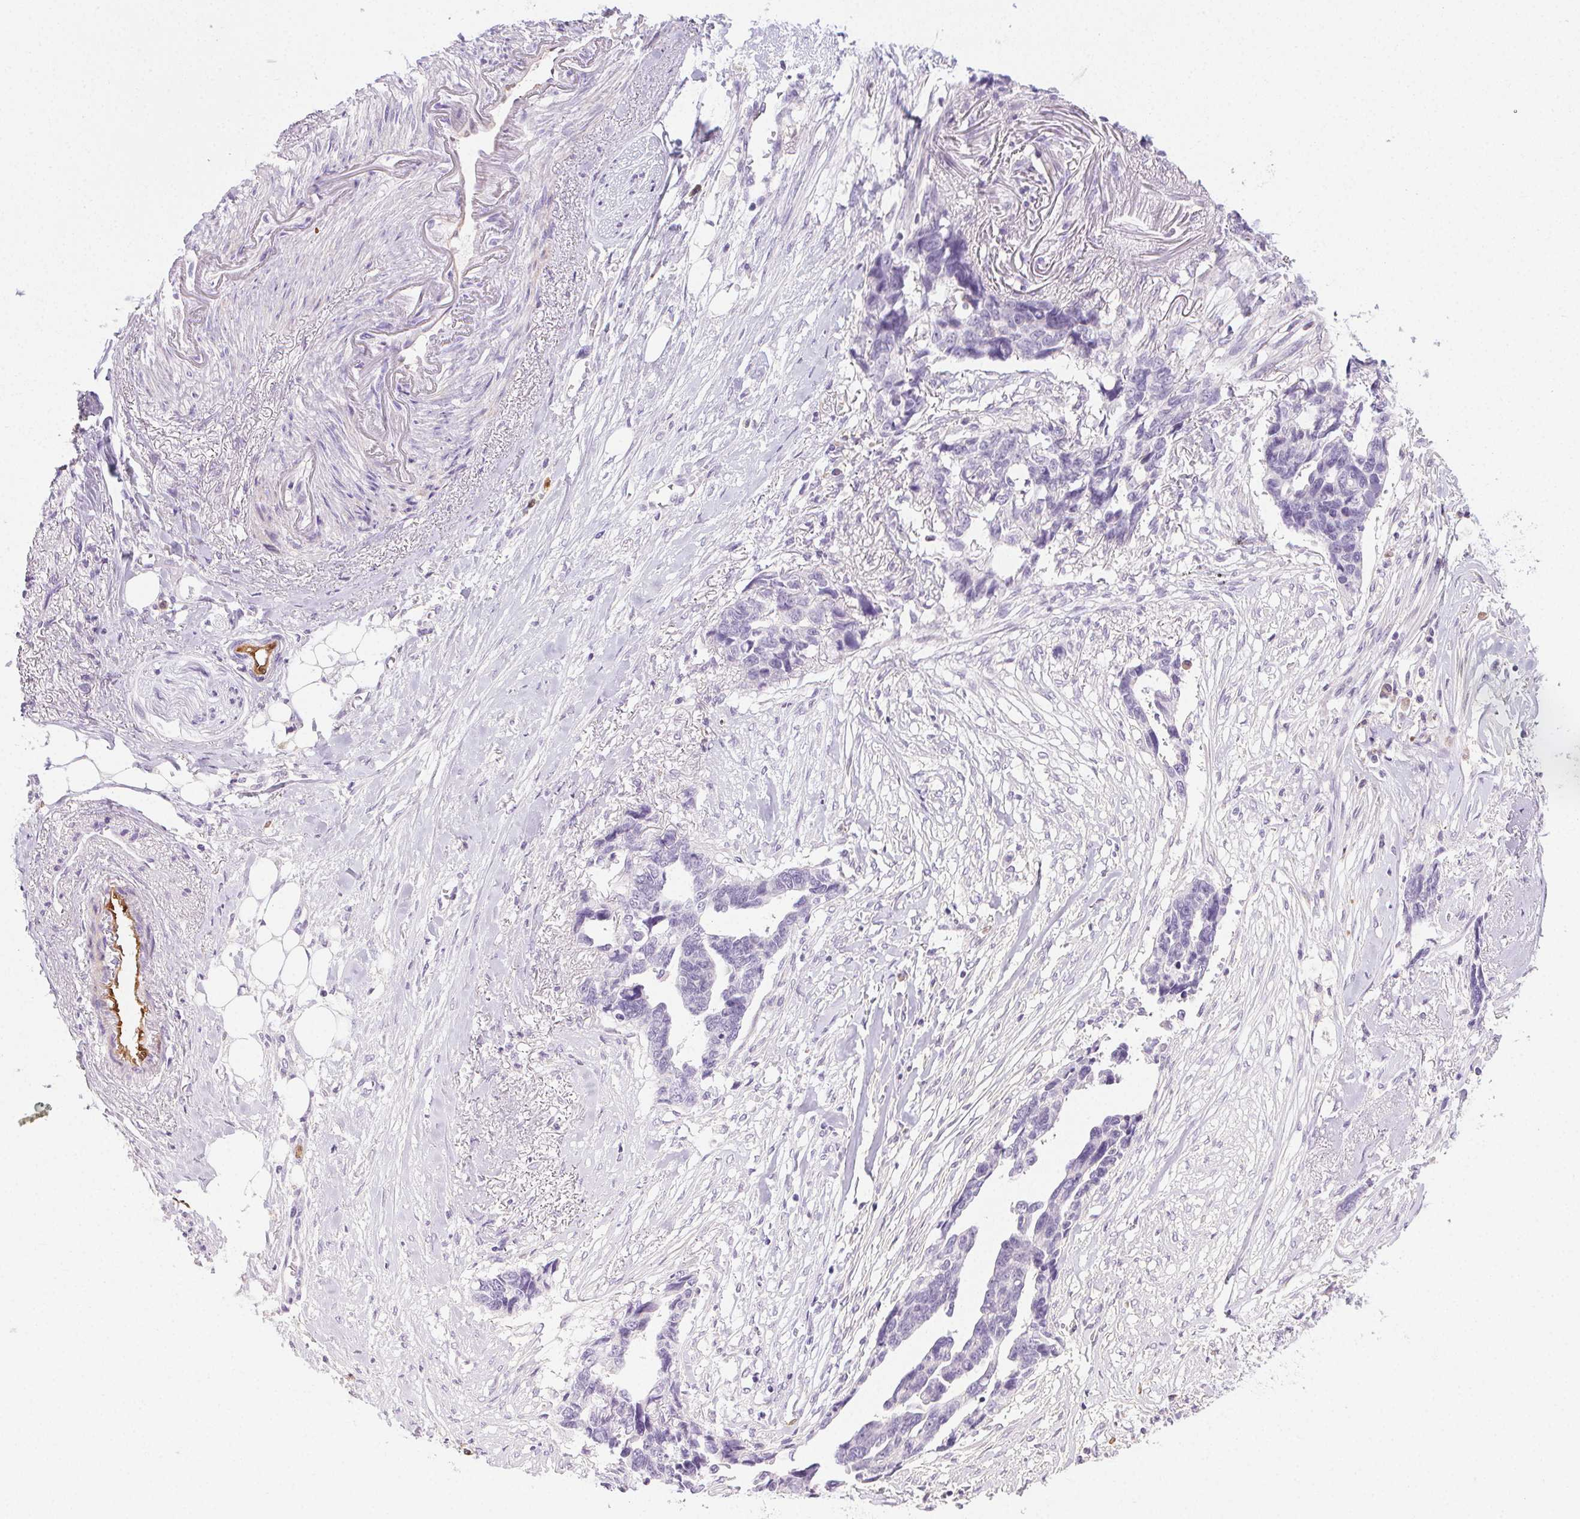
{"staining": {"intensity": "negative", "quantity": "none", "location": "none"}, "tissue": "ovarian cancer", "cell_type": "Tumor cells", "image_type": "cancer", "snomed": [{"axis": "morphology", "description": "Cystadenocarcinoma, serous, NOS"}, {"axis": "topography", "description": "Ovary"}], "caption": "Tumor cells show no significant protein staining in ovarian cancer.", "gene": "TMEM45A", "patient": {"sex": "female", "age": 69}}